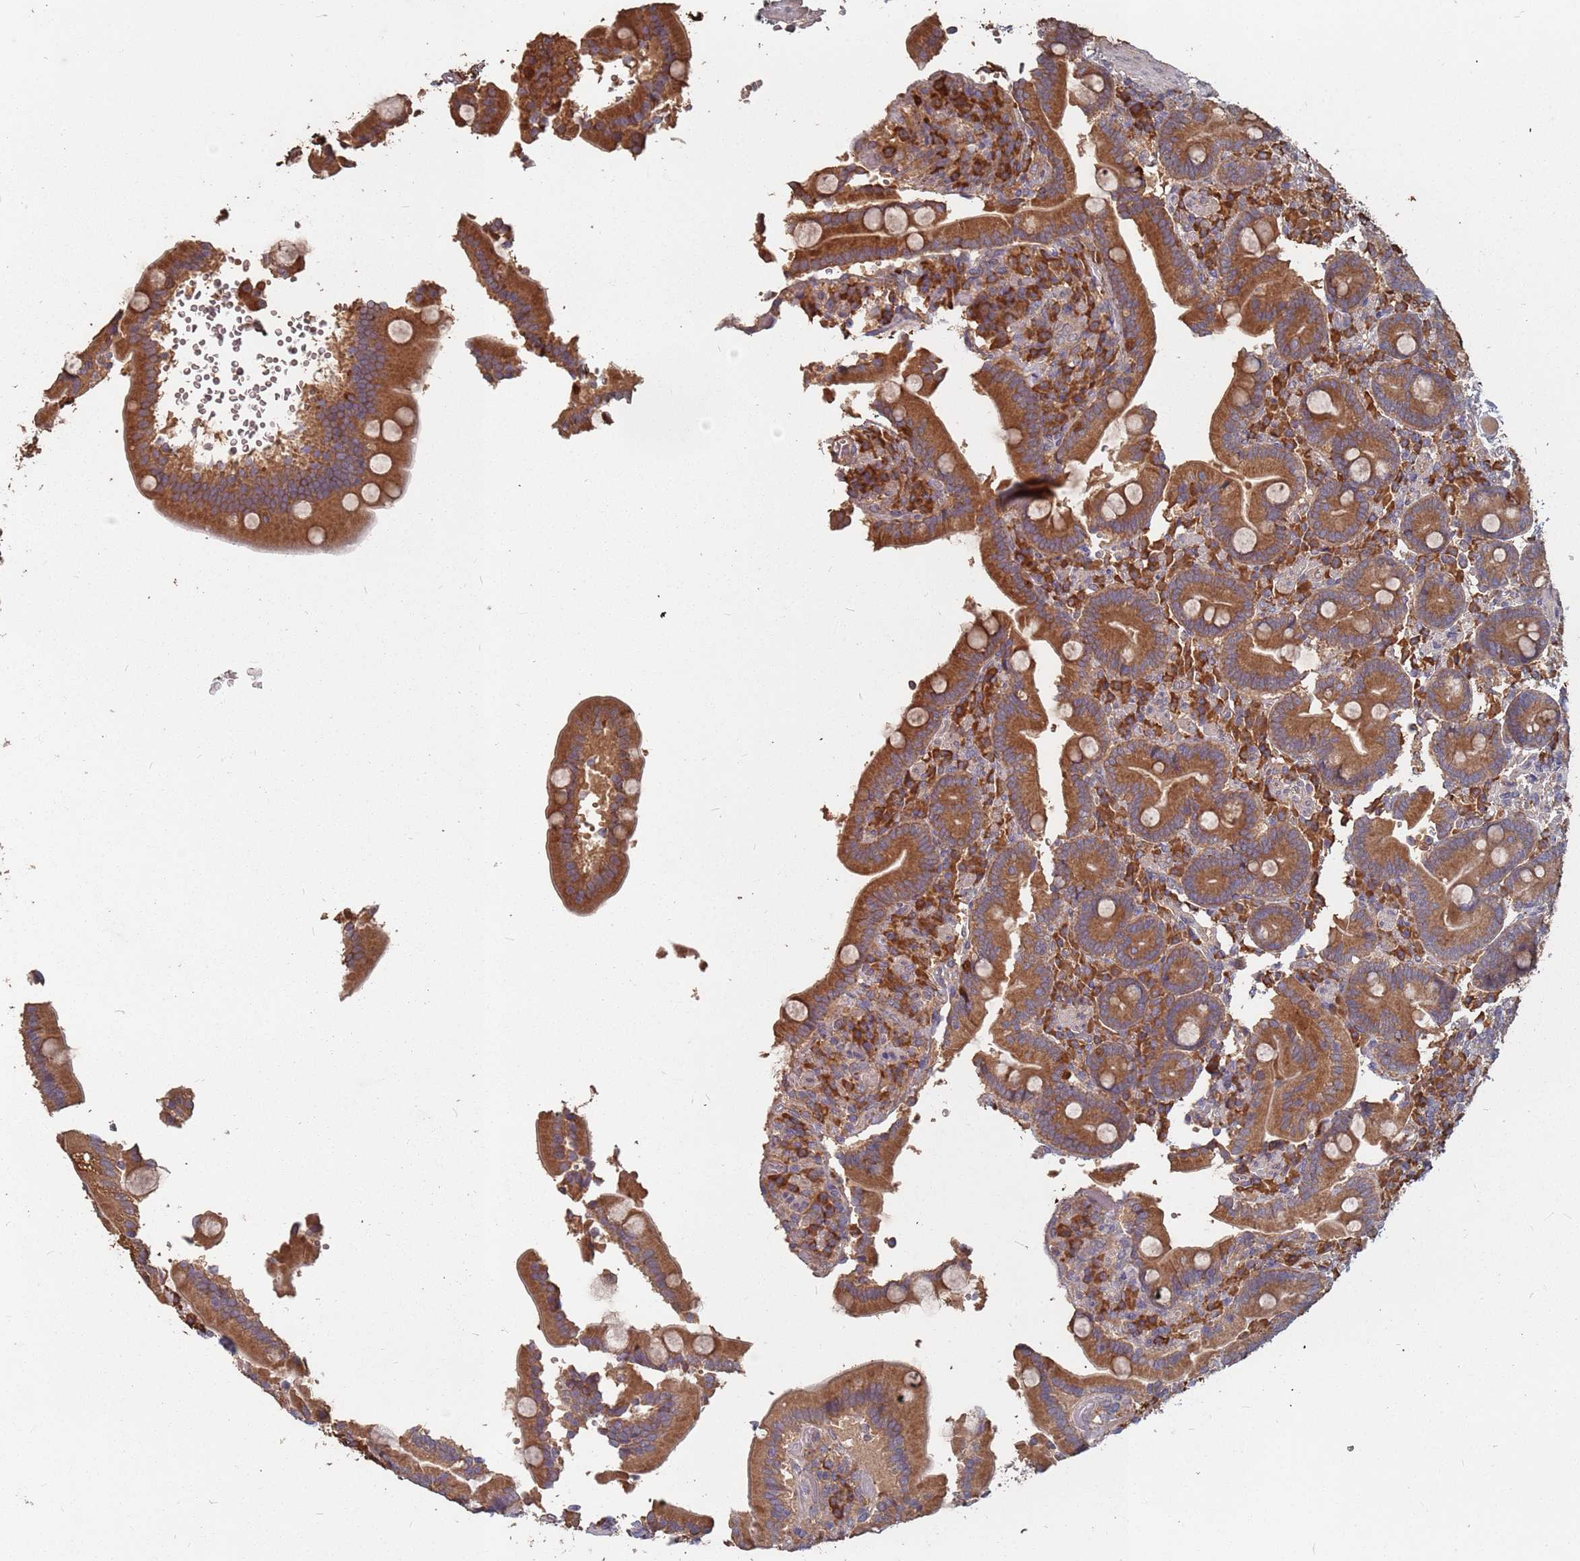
{"staining": {"intensity": "strong", "quantity": ">75%", "location": "cytoplasmic/membranous"}, "tissue": "duodenum", "cell_type": "Glandular cells", "image_type": "normal", "snomed": [{"axis": "morphology", "description": "Normal tissue, NOS"}, {"axis": "topography", "description": "Duodenum"}], "caption": "Duodenum stained with immunohistochemistry displays strong cytoplasmic/membranous positivity in about >75% of glandular cells. The staining was performed using DAB (3,3'-diaminobenzidine) to visualize the protein expression in brown, while the nuclei were stained in blue with hematoxylin (Magnification: 20x).", "gene": "ATG5", "patient": {"sex": "female", "age": 62}}